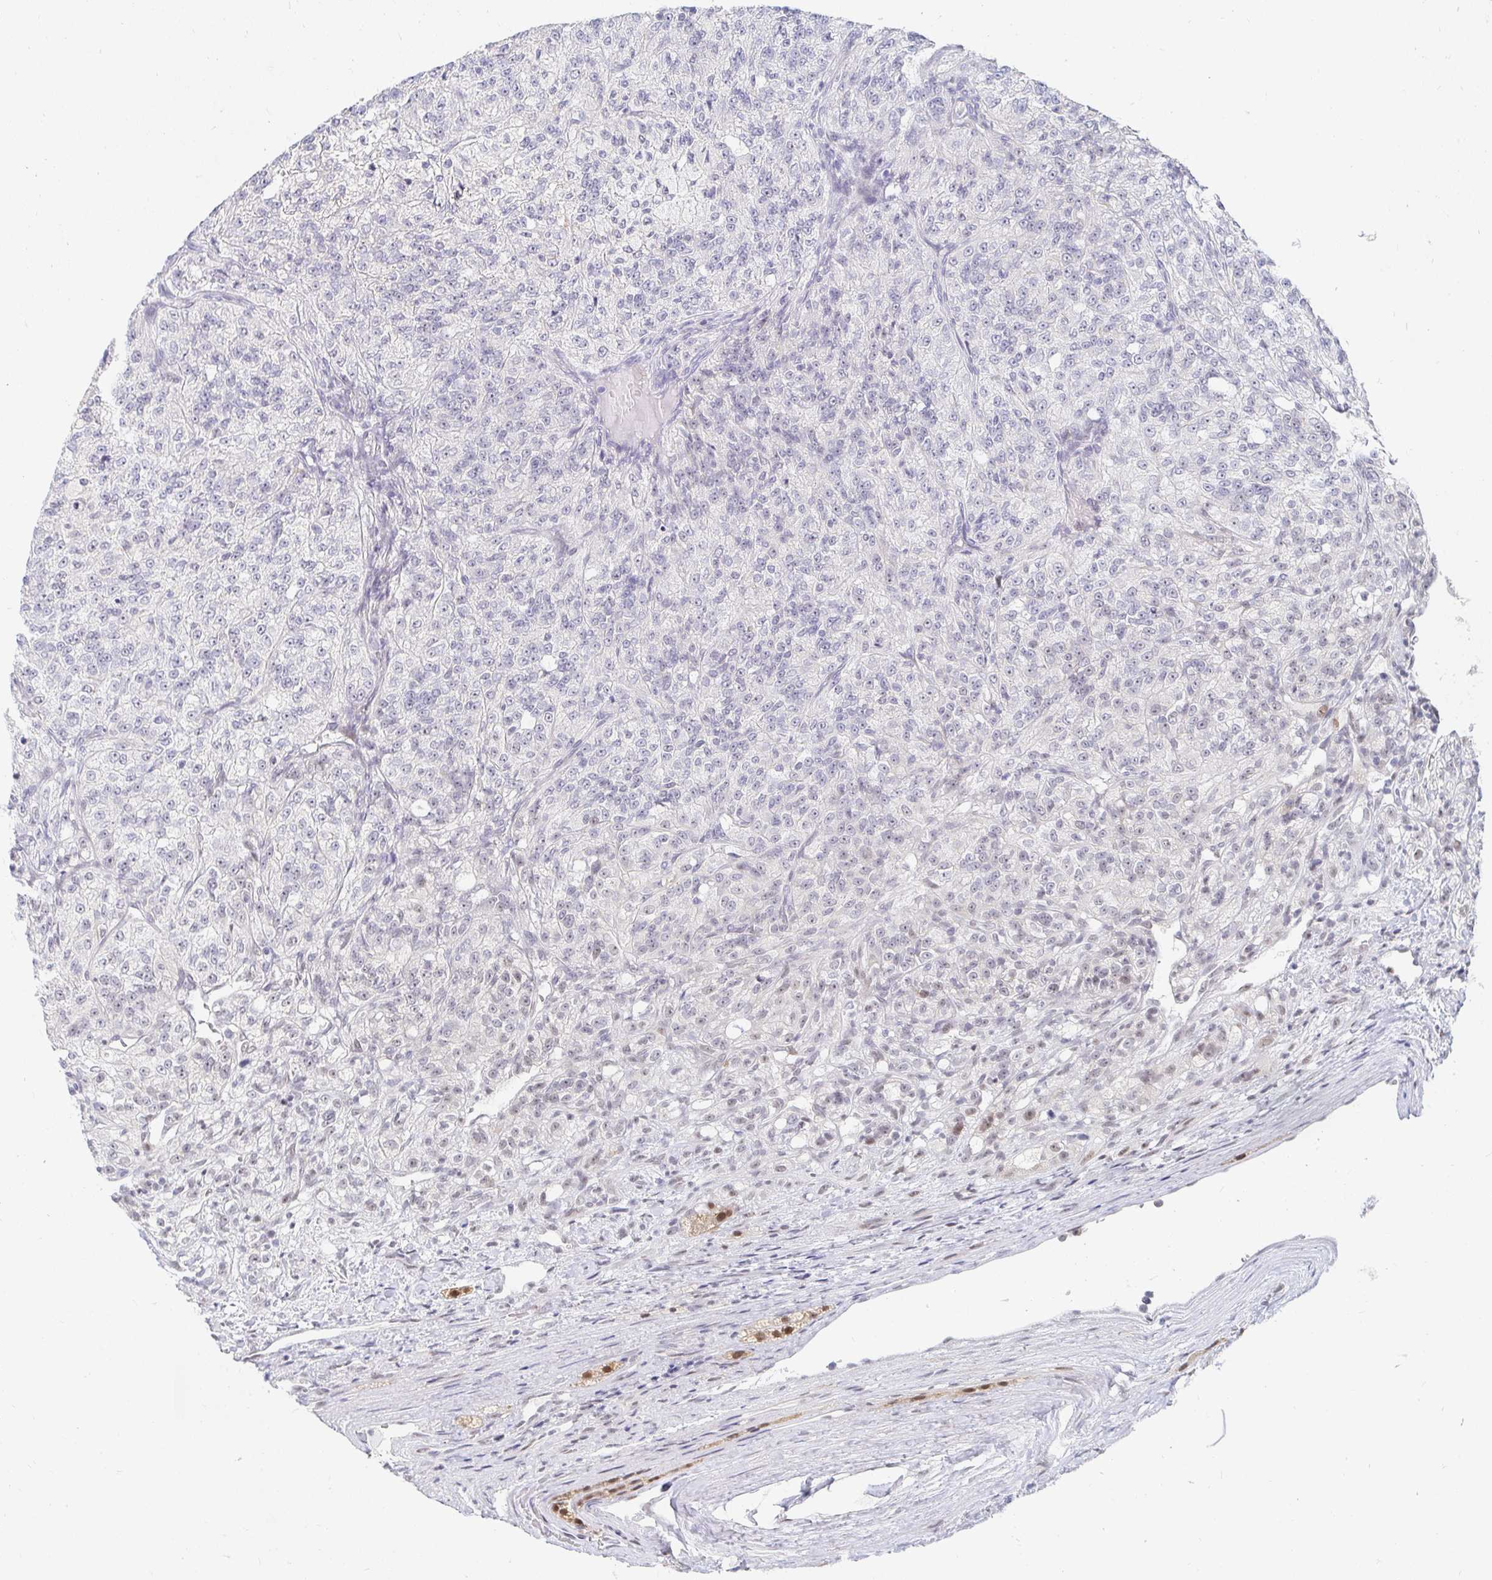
{"staining": {"intensity": "negative", "quantity": "none", "location": "none"}, "tissue": "renal cancer", "cell_type": "Tumor cells", "image_type": "cancer", "snomed": [{"axis": "morphology", "description": "Adenocarcinoma, NOS"}, {"axis": "topography", "description": "Kidney"}], "caption": "High magnification brightfield microscopy of adenocarcinoma (renal) stained with DAB (brown) and counterstained with hematoxylin (blue): tumor cells show no significant expression.", "gene": "COL28A1", "patient": {"sex": "female", "age": 63}}